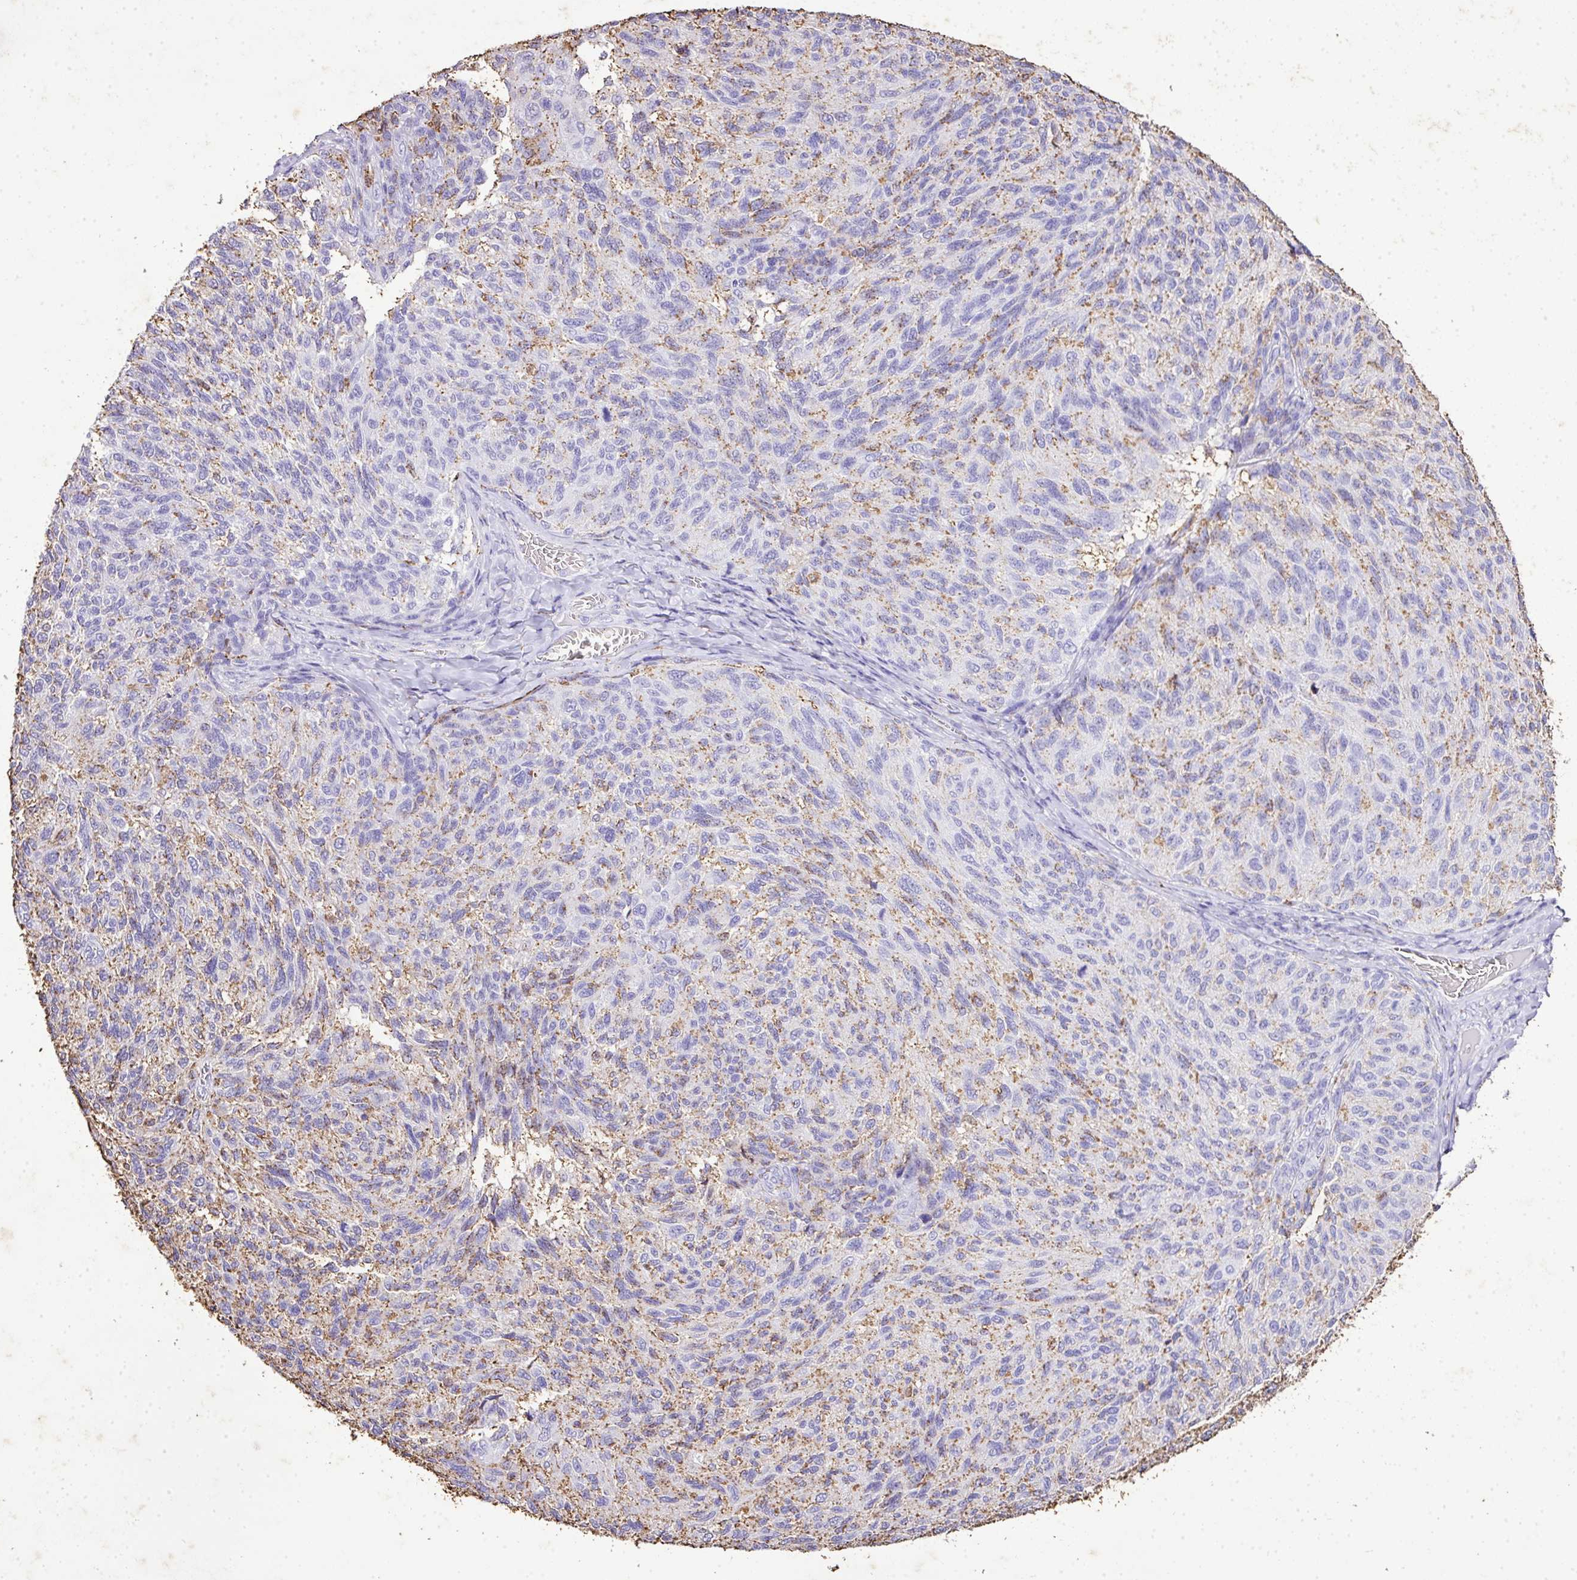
{"staining": {"intensity": "moderate", "quantity": "<25%", "location": "cytoplasmic/membranous"}, "tissue": "melanoma", "cell_type": "Tumor cells", "image_type": "cancer", "snomed": [{"axis": "morphology", "description": "Malignant melanoma, NOS"}, {"axis": "topography", "description": "Skin"}], "caption": "Protein staining displays moderate cytoplasmic/membranous staining in about <25% of tumor cells in malignant melanoma.", "gene": "KCNJ11", "patient": {"sex": "female", "age": 73}}